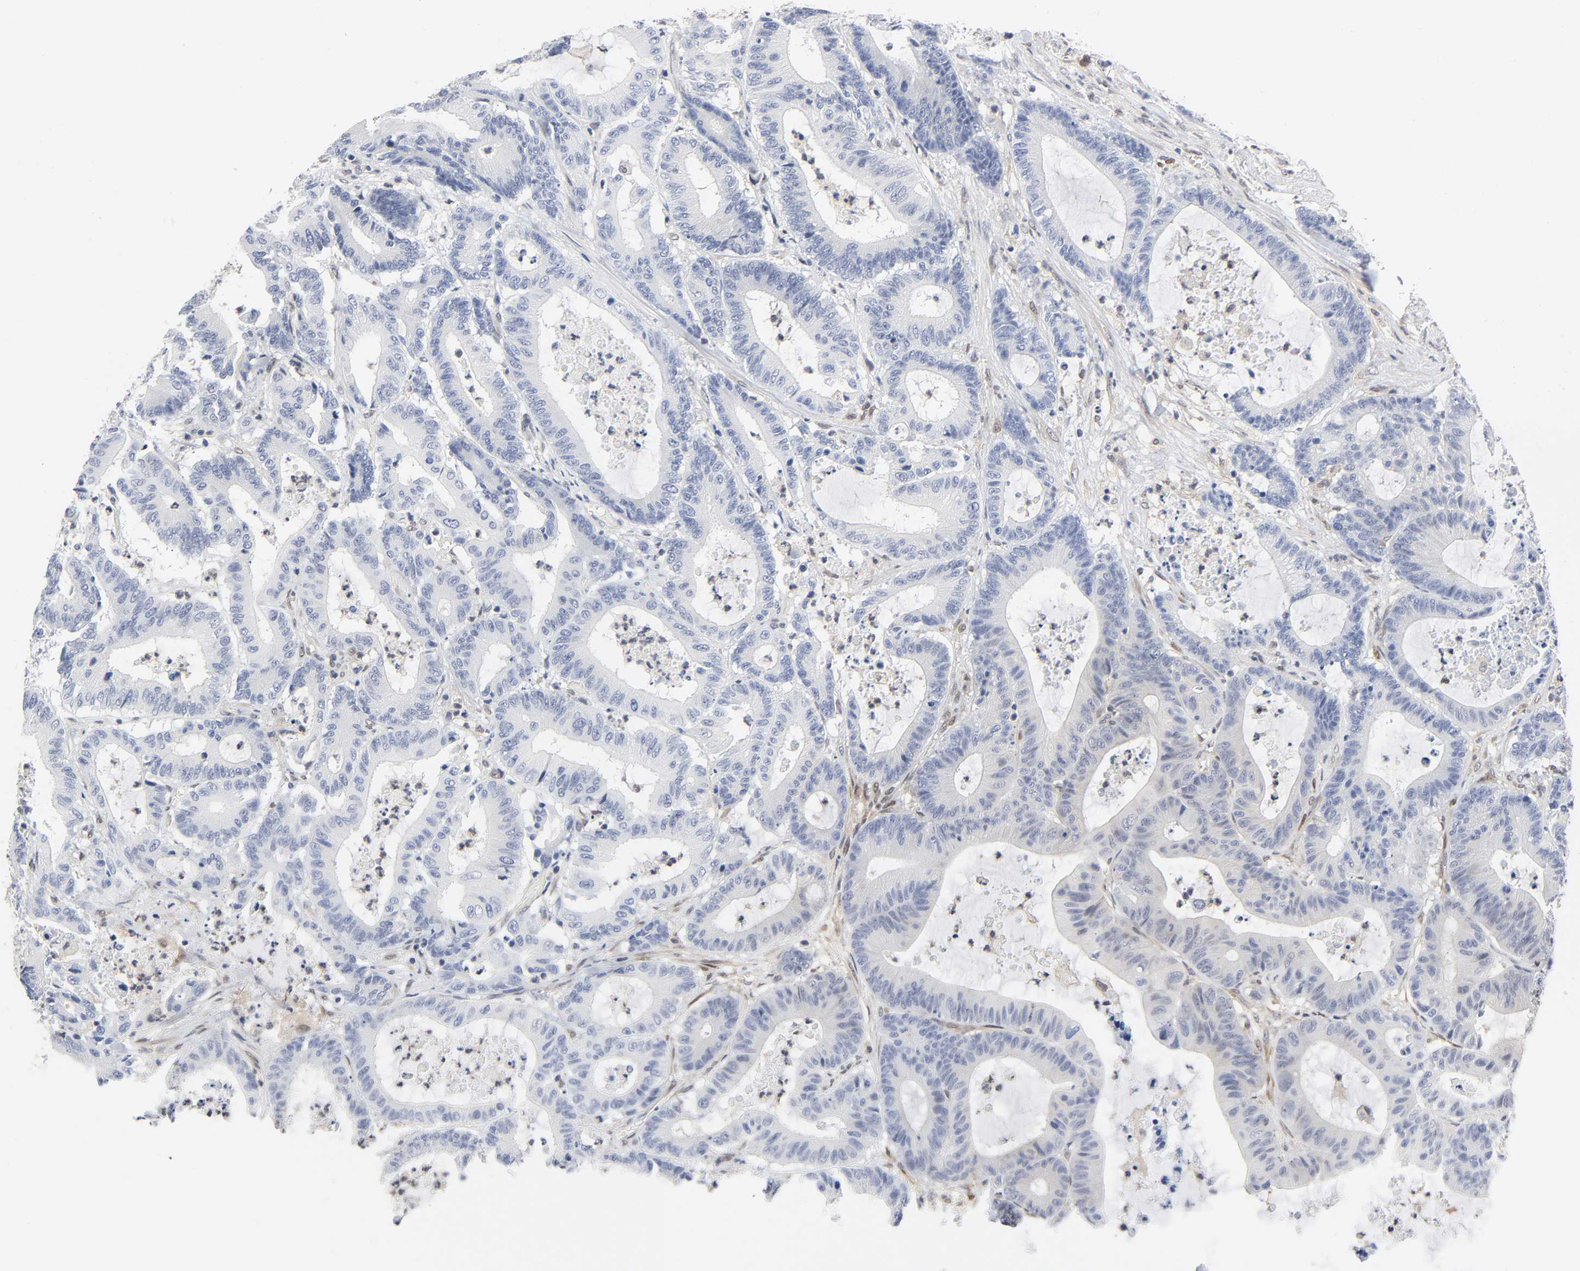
{"staining": {"intensity": "negative", "quantity": "none", "location": "none"}, "tissue": "colorectal cancer", "cell_type": "Tumor cells", "image_type": "cancer", "snomed": [{"axis": "morphology", "description": "Adenocarcinoma, NOS"}, {"axis": "topography", "description": "Colon"}], "caption": "IHC histopathology image of human adenocarcinoma (colorectal) stained for a protein (brown), which exhibits no expression in tumor cells. The staining is performed using DAB (3,3'-diaminobenzidine) brown chromogen with nuclei counter-stained in using hematoxylin.", "gene": "PTEN", "patient": {"sex": "female", "age": 84}}